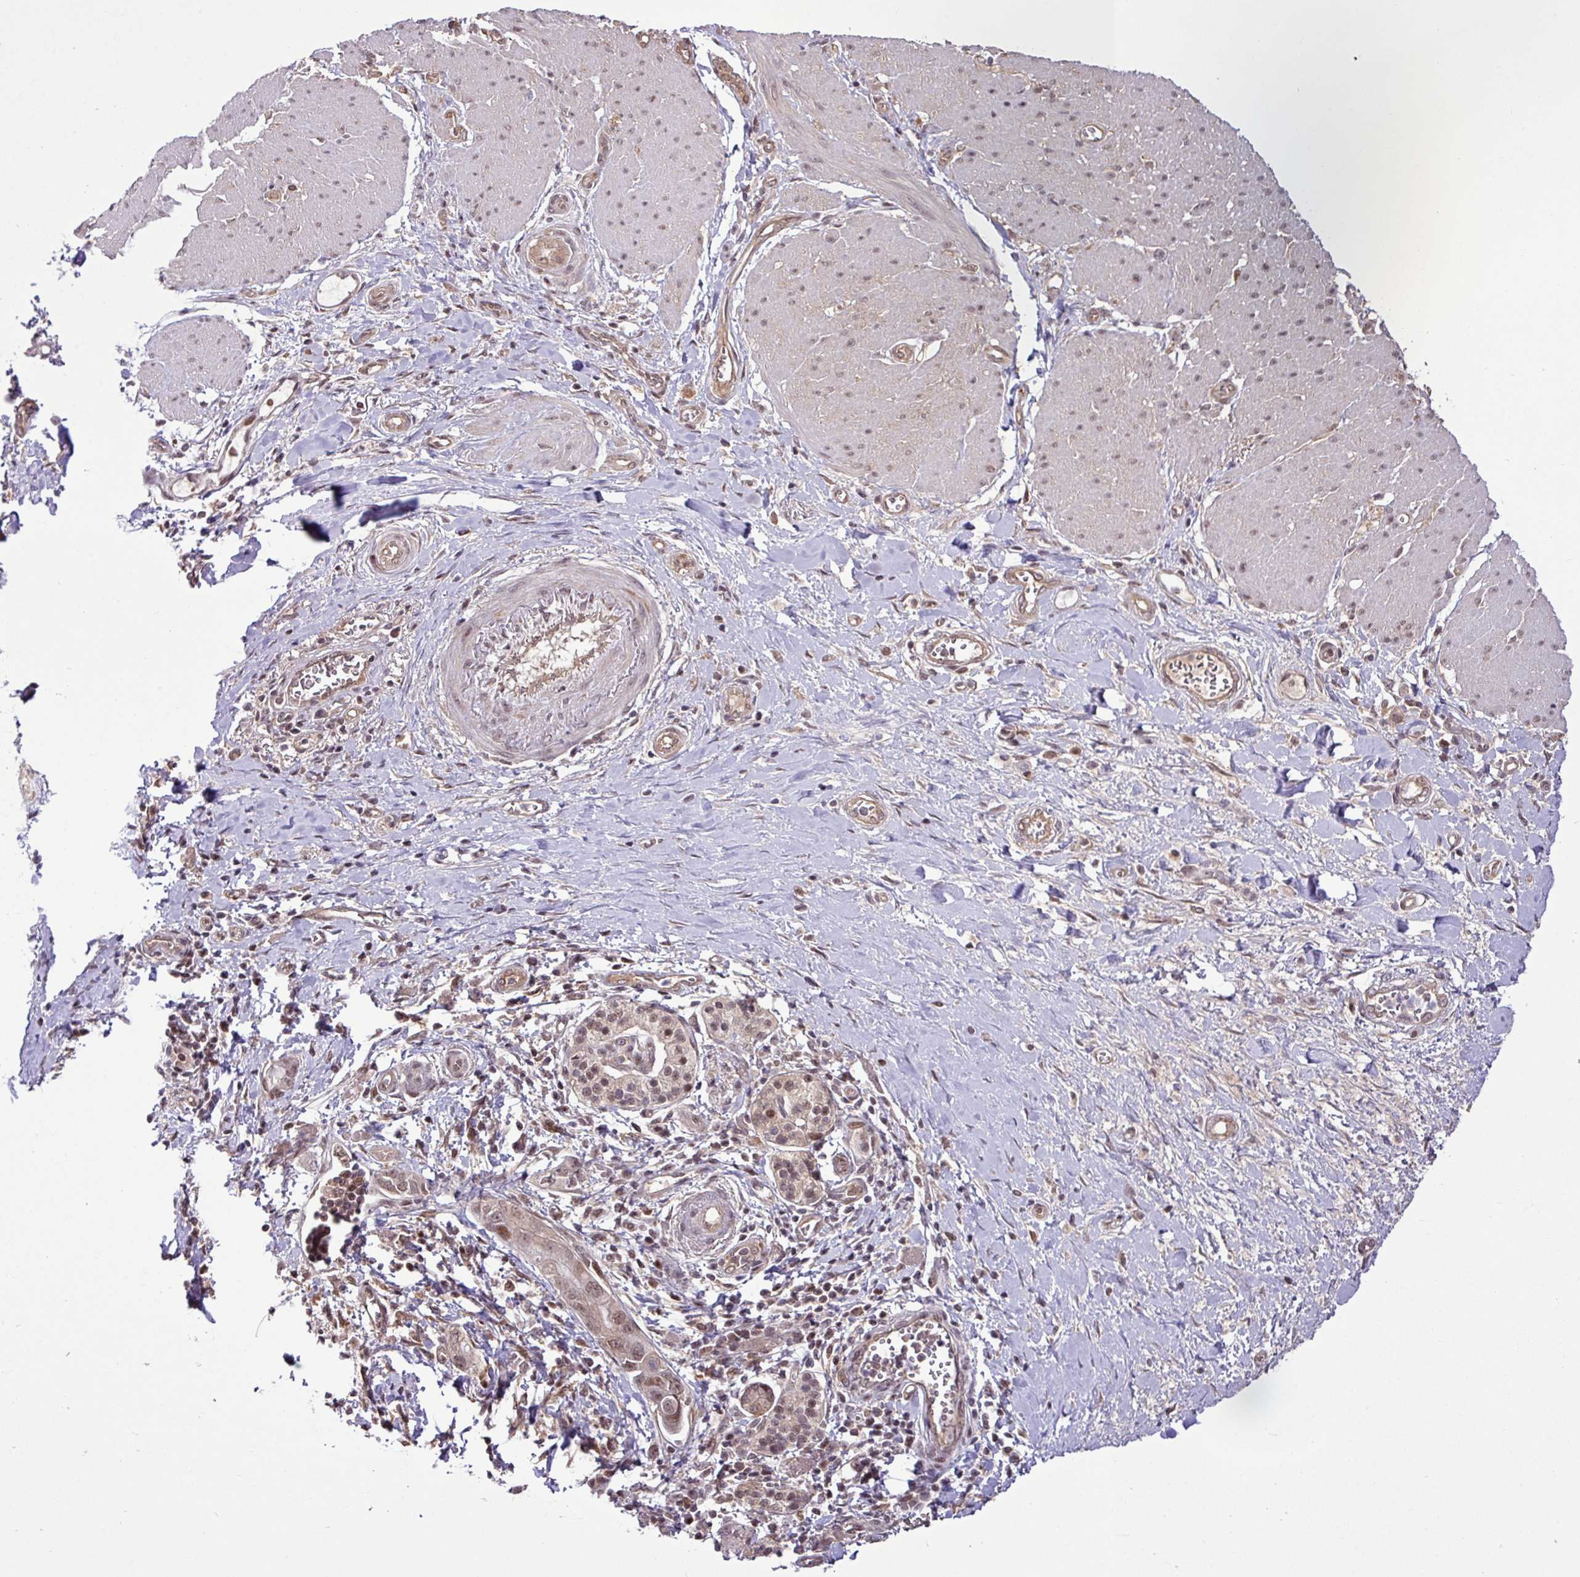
{"staining": {"intensity": "moderate", "quantity": ">75%", "location": "nuclear"}, "tissue": "pancreatic cancer", "cell_type": "Tumor cells", "image_type": "cancer", "snomed": [{"axis": "morphology", "description": "Adenocarcinoma, NOS"}, {"axis": "topography", "description": "Pancreas"}], "caption": "Pancreatic adenocarcinoma stained with IHC demonstrates moderate nuclear expression in about >75% of tumor cells.", "gene": "ITPKC", "patient": {"sex": "male", "age": 68}}